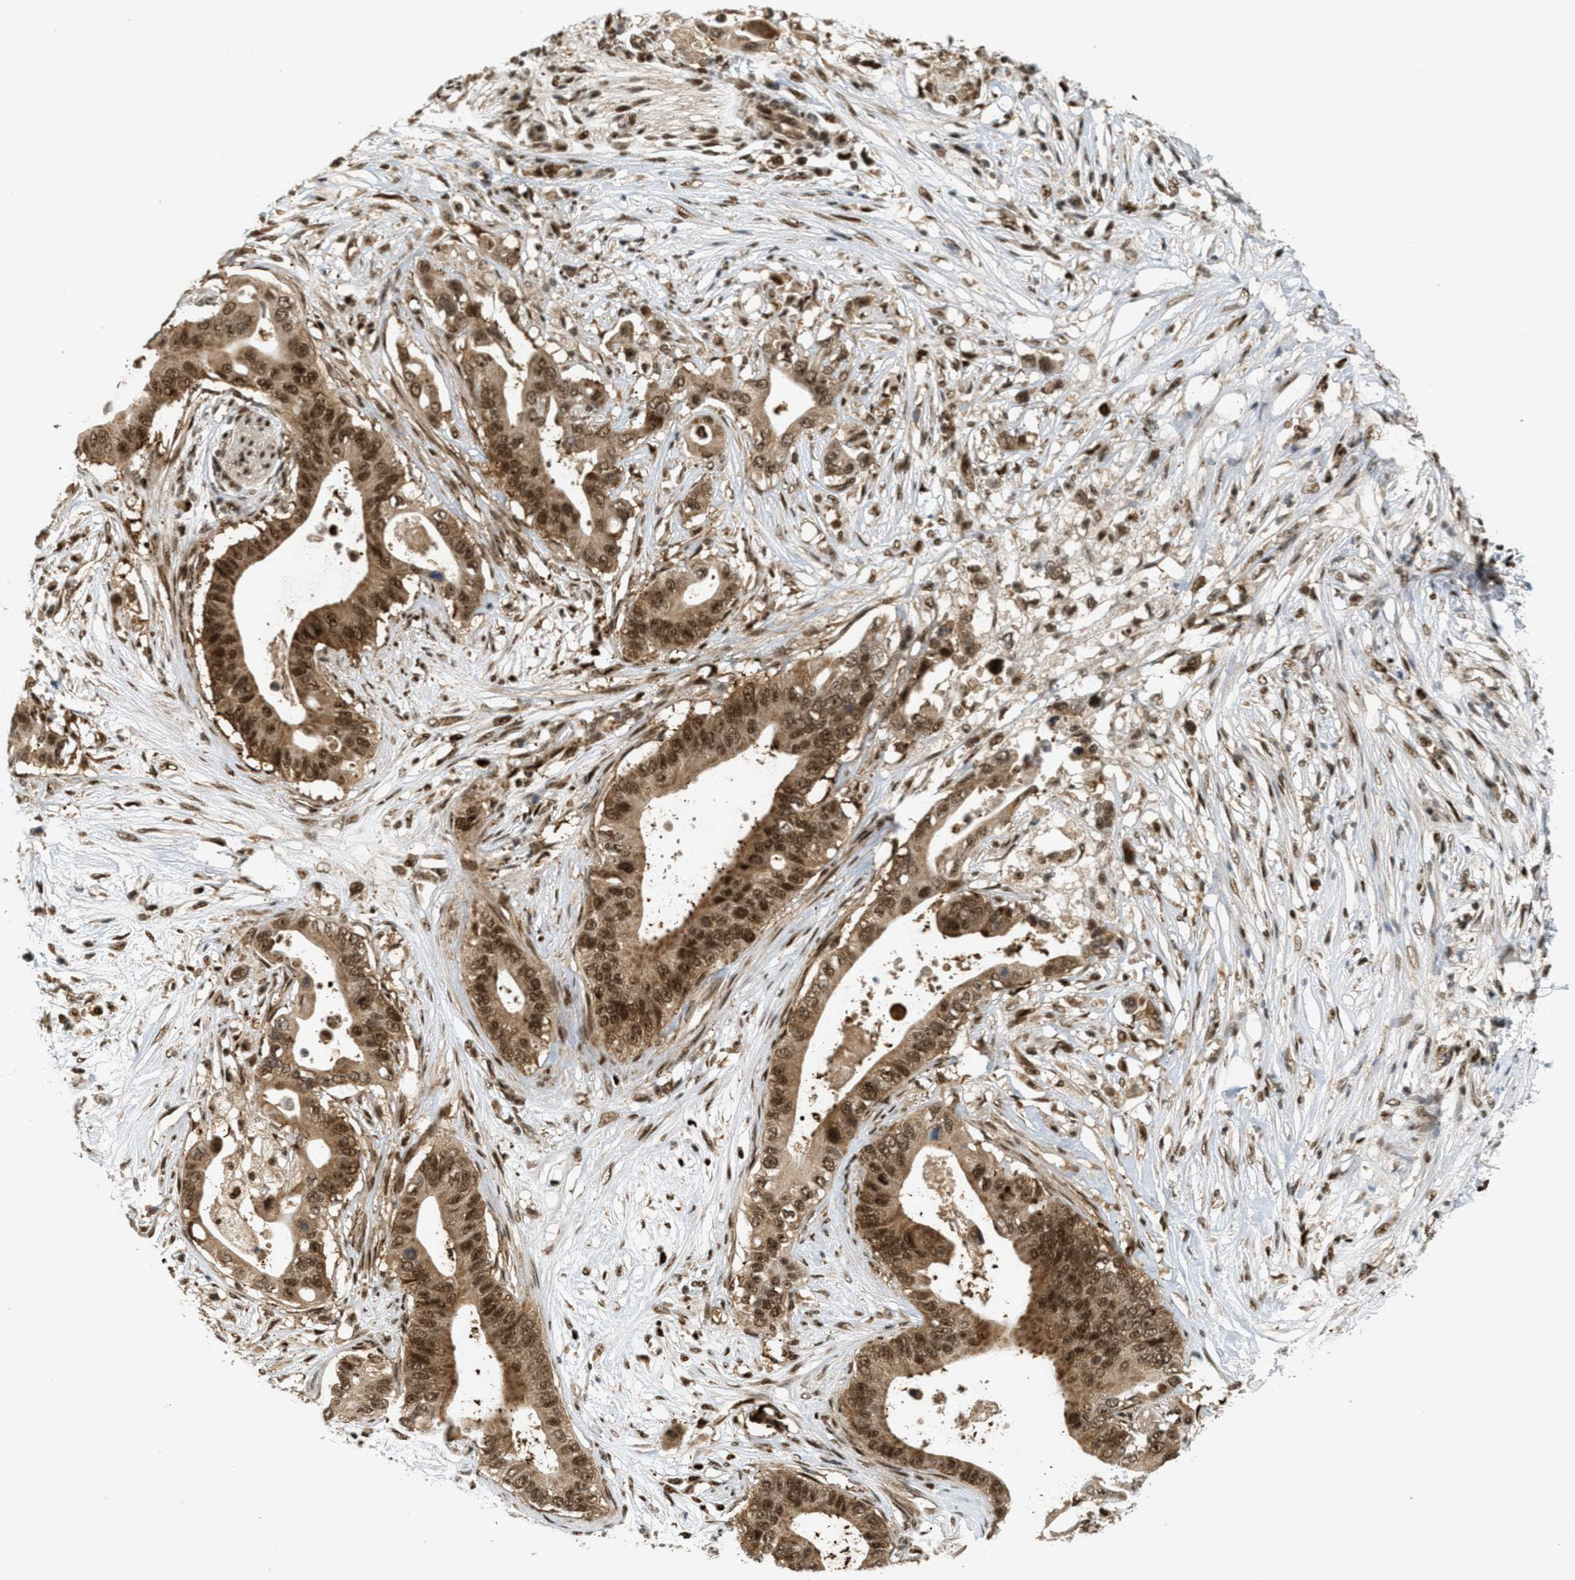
{"staining": {"intensity": "moderate", "quantity": ">75%", "location": "cytoplasmic/membranous,nuclear"}, "tissue": "pancreatic cancer", "cell_type": "Tumor cells", "image_type": "cancer", "snomed": [{"axis": "morphology", "description": "Adenocarcinoma, NOS"}, {"axis": "topography", "description": "Pancreas"}], "caption": "Pancreatic cancer was stained to show a protein in brown. There is medium levels of moderate cytoplasmic/membranous and nuclear positivity in approximately >75% of tumor cells.", "gene": "TLK1", "patient": {"sex": "male", "age": 77}}